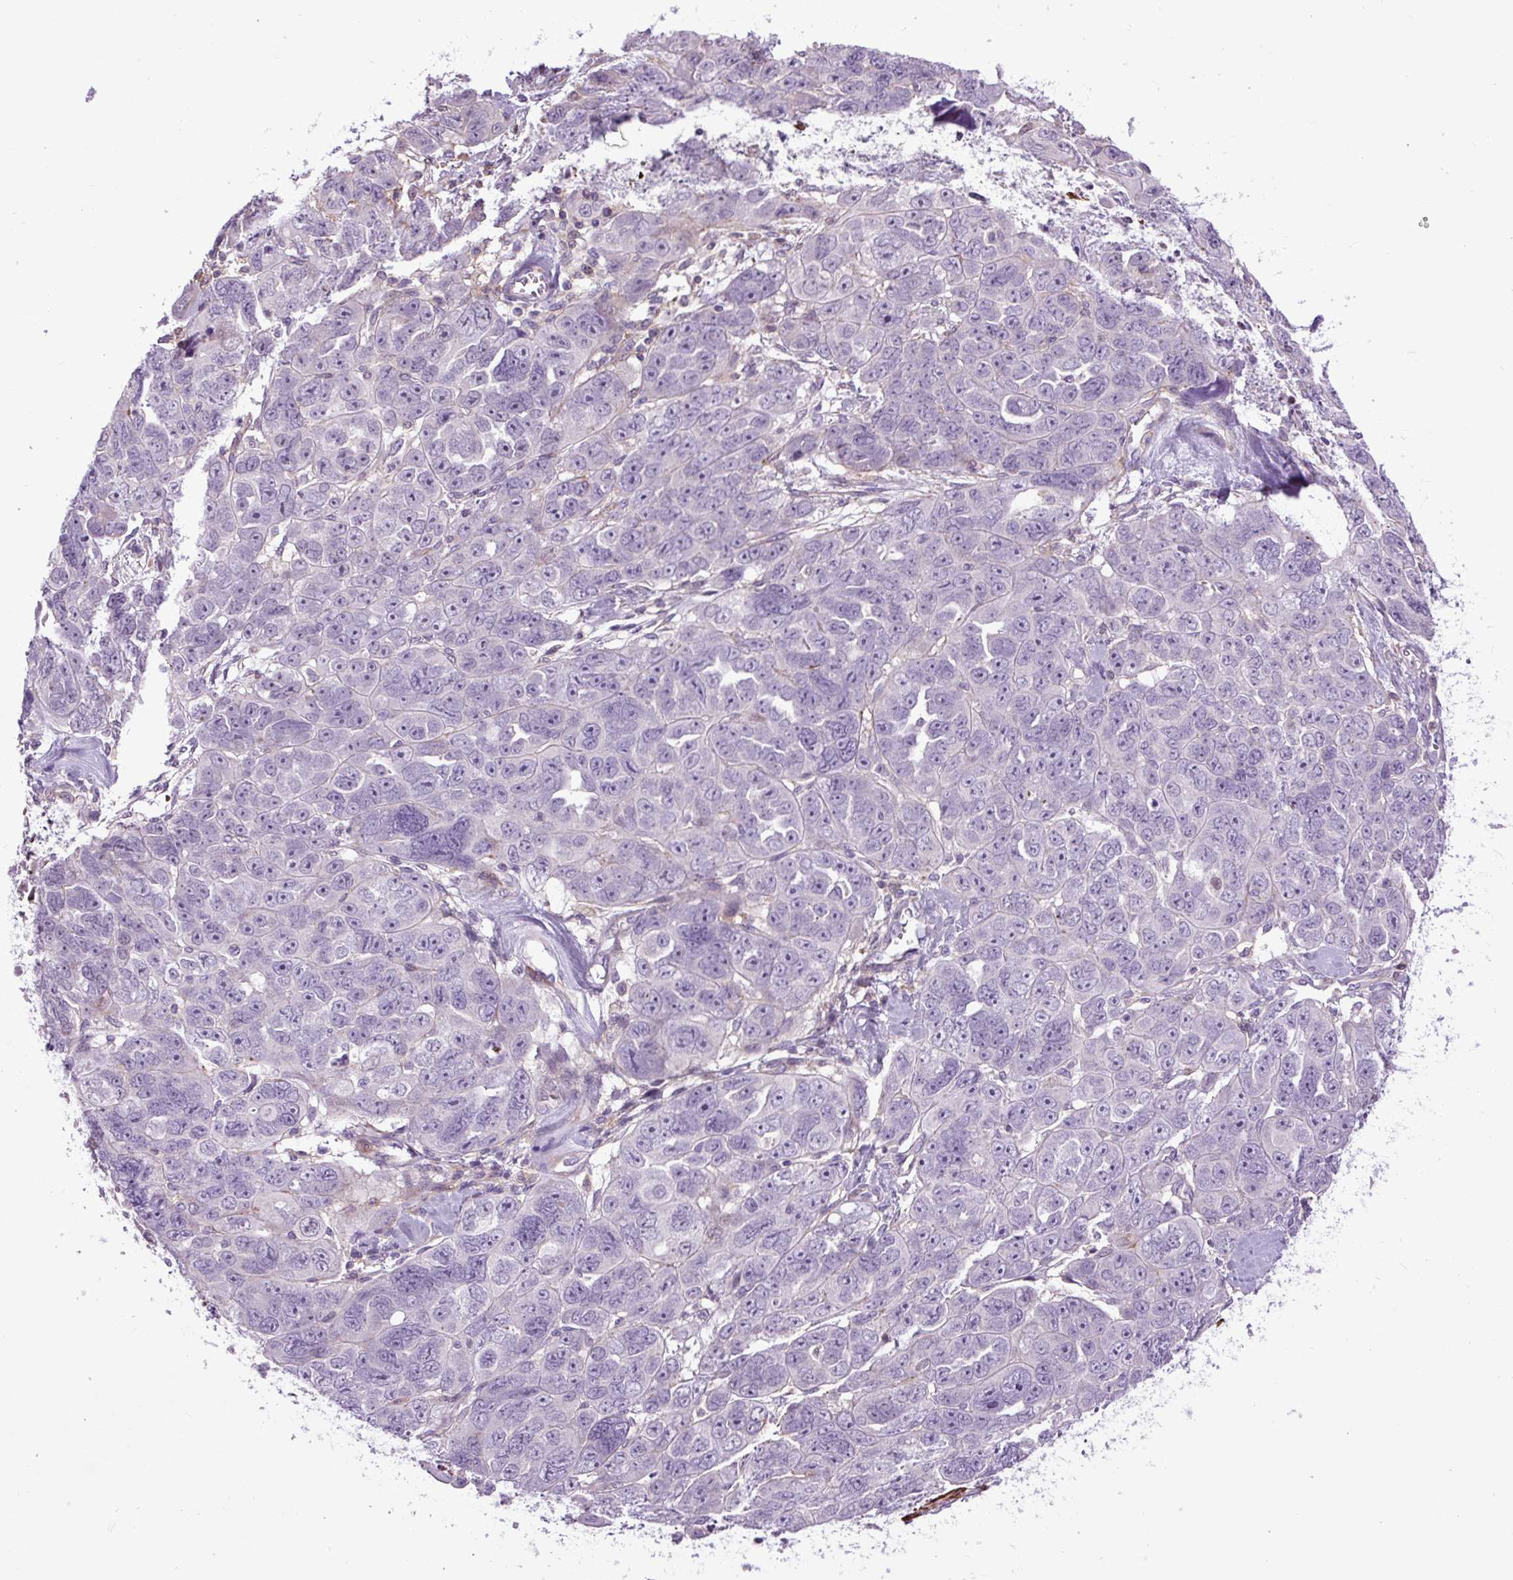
{"staining": {"intensity": "negative", "quantity": "none", "location": "none"}, "tissue": "ovarian cancer", "cell_type": "Tumor cells", "image_type": "cancer", "snomed": [{"axis": "morphology", "description": "Cystadenocarcinoma, serous, NOS"}, {"axis": "topography", "description": "Ovary"}], "caption": "The image exhibits no significant staining in tumor cells of ovarian serous cystadenocarcinoma. (Immunohistochemistry (ihc), brightfield microscopy, high magnification).", "gene": "ZNF197", "patient": {"sex": "female", "age": 63}}